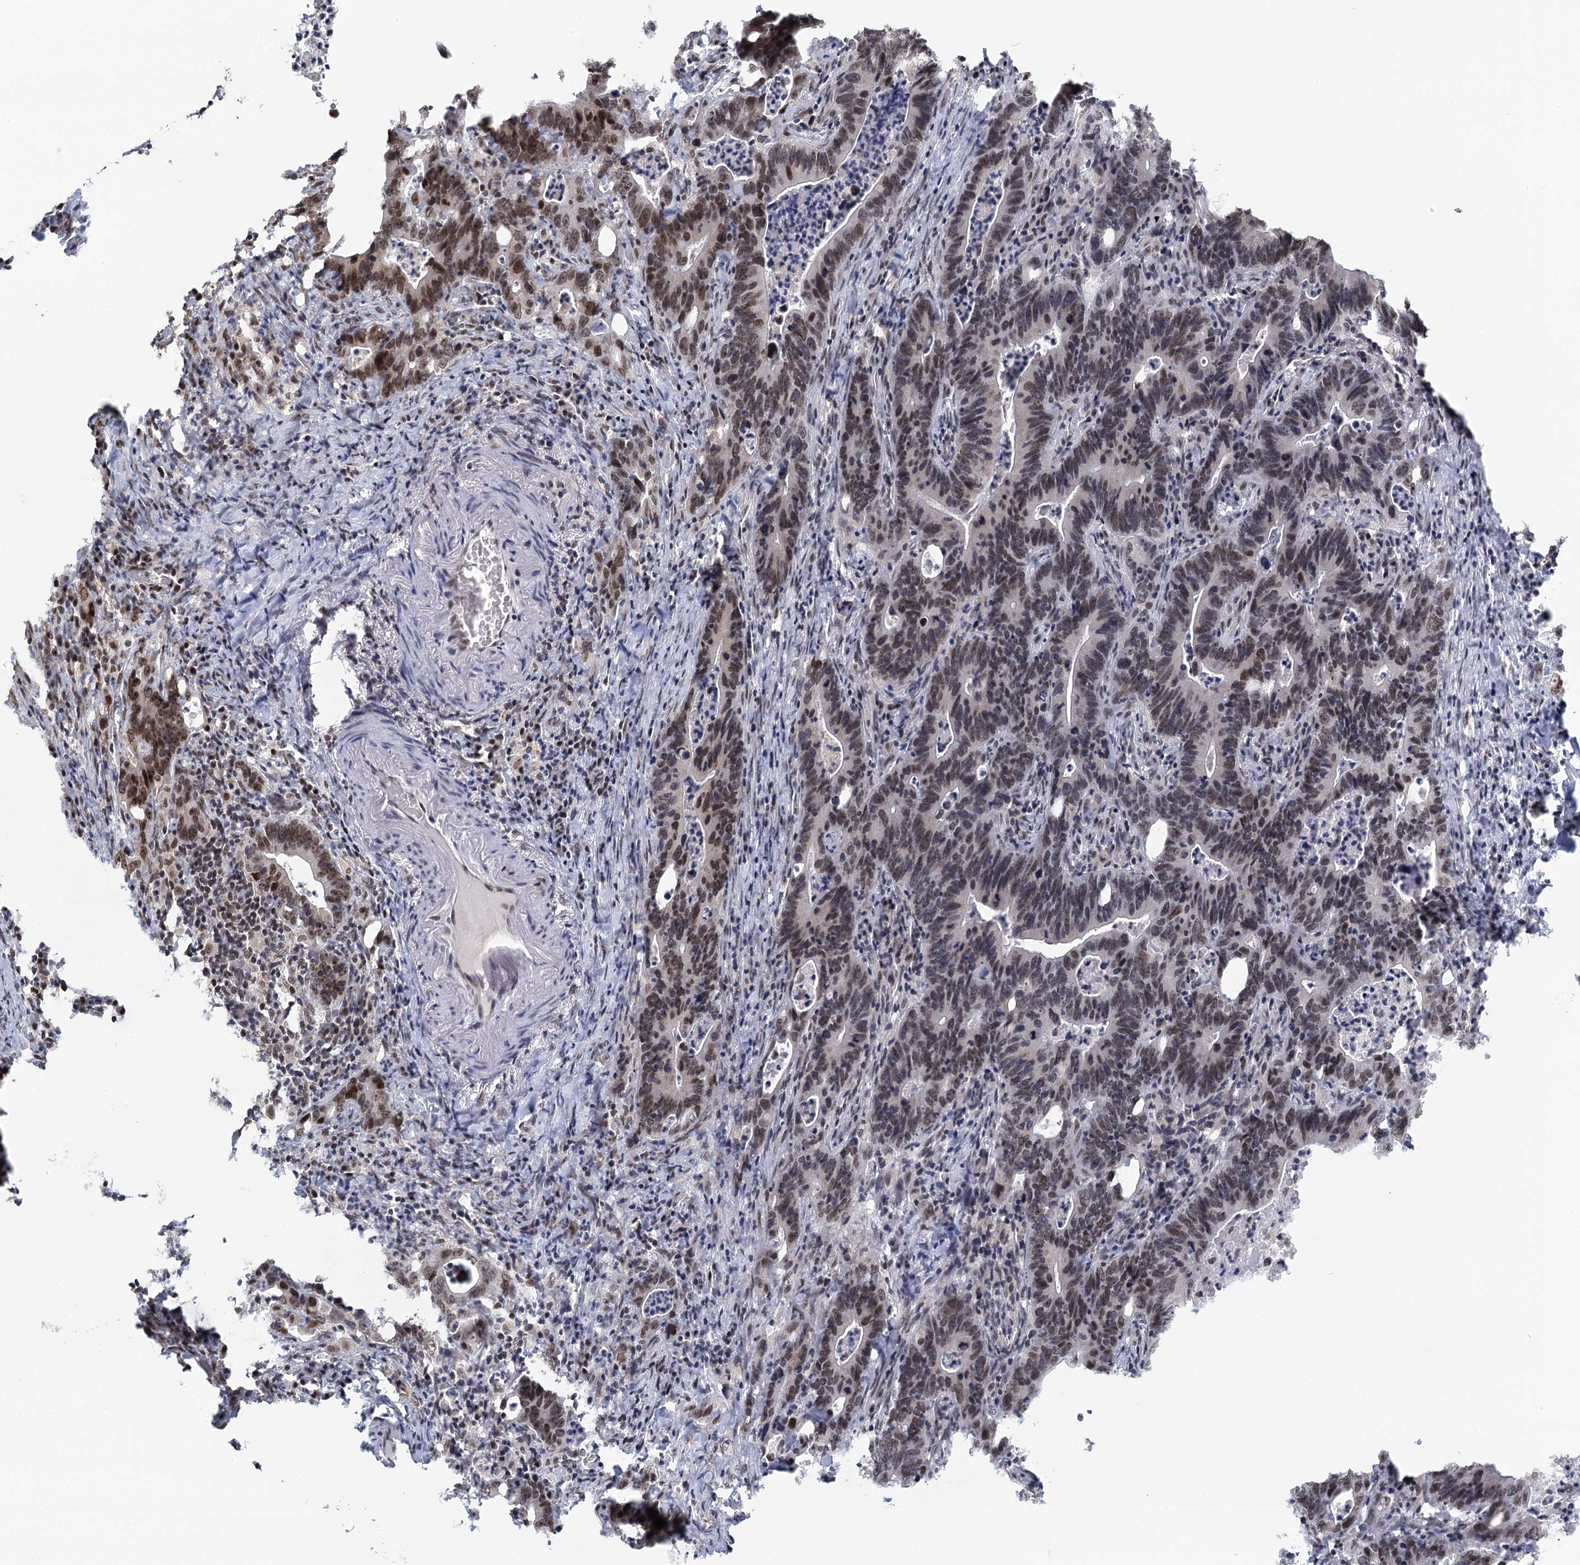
{"staining": {"intensity": "moderate", "quantity": "<25%", "location": "nuclear"}, "tissue": "colorectal cancer", "cell_type": "Tumor cells", "image_type": "cancer", "snomed": [{"axis": "morphology", "description": "Adenocarcinoma, NOS"}, {"axis": "topography", "description": "Colon"}], "caption": "IHC micrograph of human colorectal cancer (adenocarcinoma) stained for a protein (brown), which displays low levels of moderate nuclear expression in about <25% of tumor cells.", "gene": "TREX1", "patient": {"sex": "female", "age": 75}}